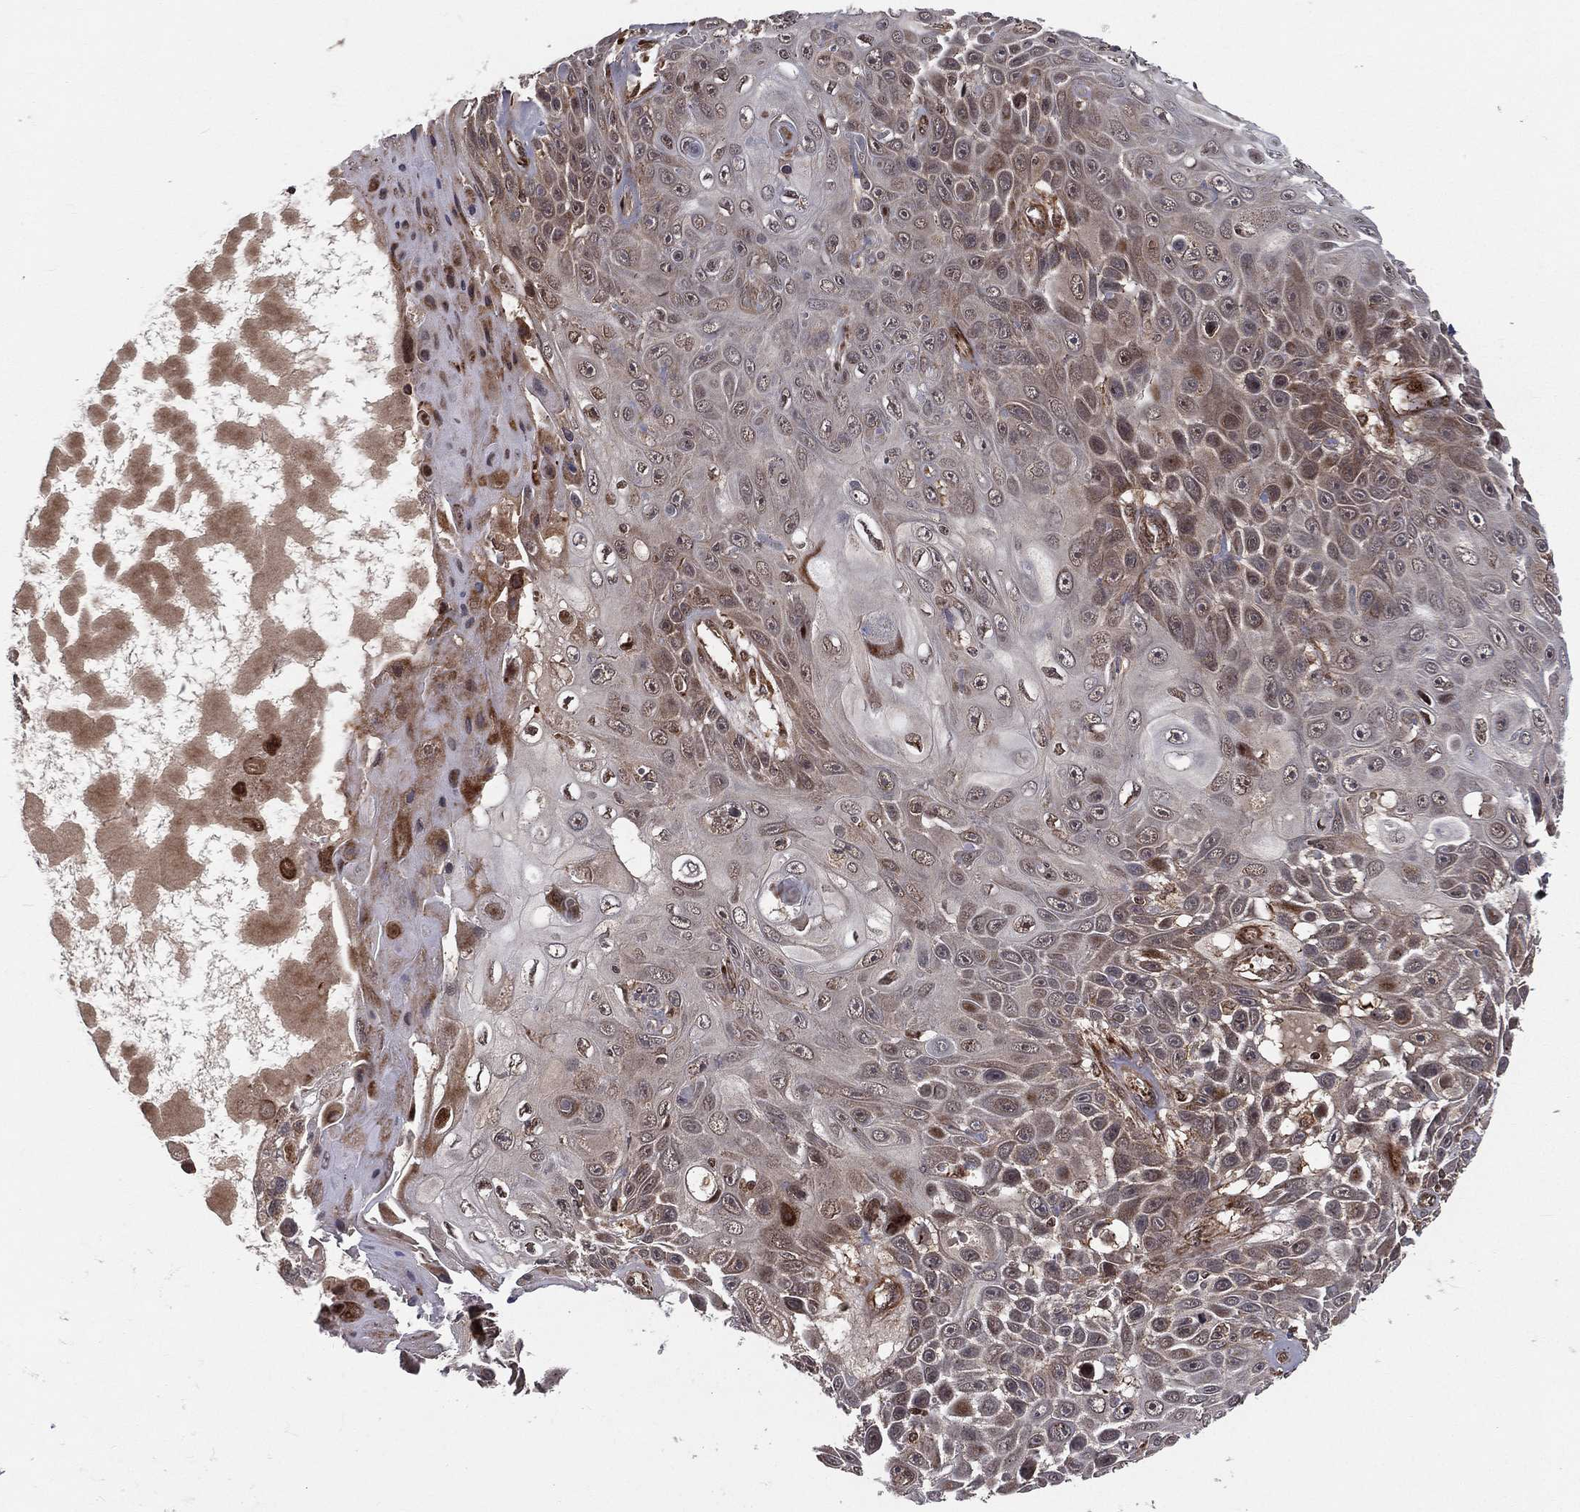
{"staining": {"intensity": "strong", "quantity": "<25%", "location": "cytoplasmic/membranous,nuclear"}, "tissue": "skin cancer", "cell_type": "Tumor cells", "image_type": "cancer", "snomed": [{"axis": "morphology", "description": "Squamous cell carcinoma, NOS"}, {"axis": "topography", "description": "Skin"}], "caption": "Skin cancer (squamous cell carcinoma) stained with DAB immunohistochemistry demonstrates medium levels of strong cytoplasmic/membranous and nuclear positivity in approximately <25% of tumor cells.", "gene": "MDM2", "patient": {"sex": "male", "age": 82}}